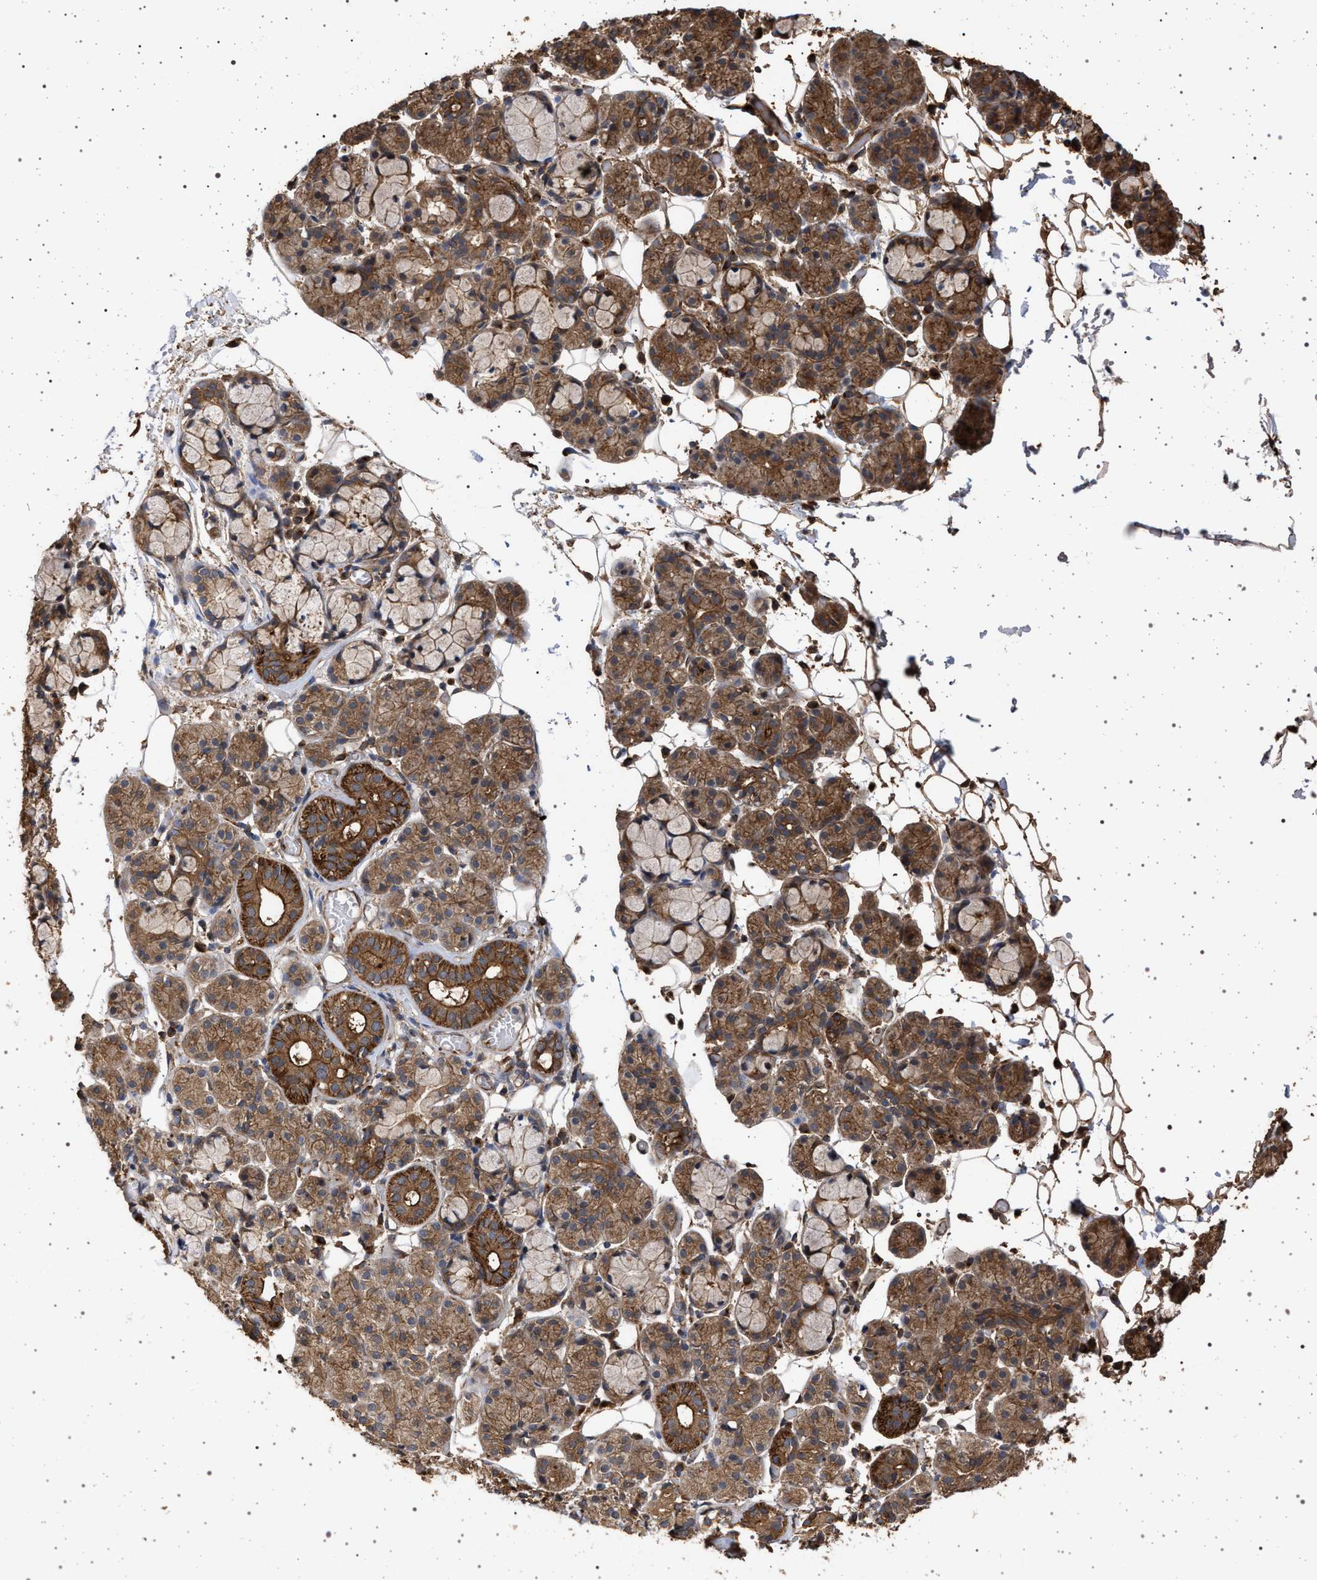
{"staining": {"intensity": "strong", "quantity": ">75%", "location": "cytoplasmic/membranous"}, "tissue": "salivary gland", "cell_type": "Glandular cells", "image_type": "normal", "snomed": [{"axis": "morphology", "description": "Normal tissue, NOS"}, {"axis": "topography", "description": "Salivary gland"}], "caption": "Immunohistochemistry (DAB (3,3'-diaminobenzidine)) staining of benign human salivary gland shows strong cytoplasmic/membranous protein positivity in approximately >75% of glandular cells. The staining is performed using DAB (3,3'-diaminobenzidine) brown chromogen to label protein expression. The nuclei are counter-stained blue using hematoxylin.", "gene": "IFT20", "patient": {"sex": "male", "age": 63}}